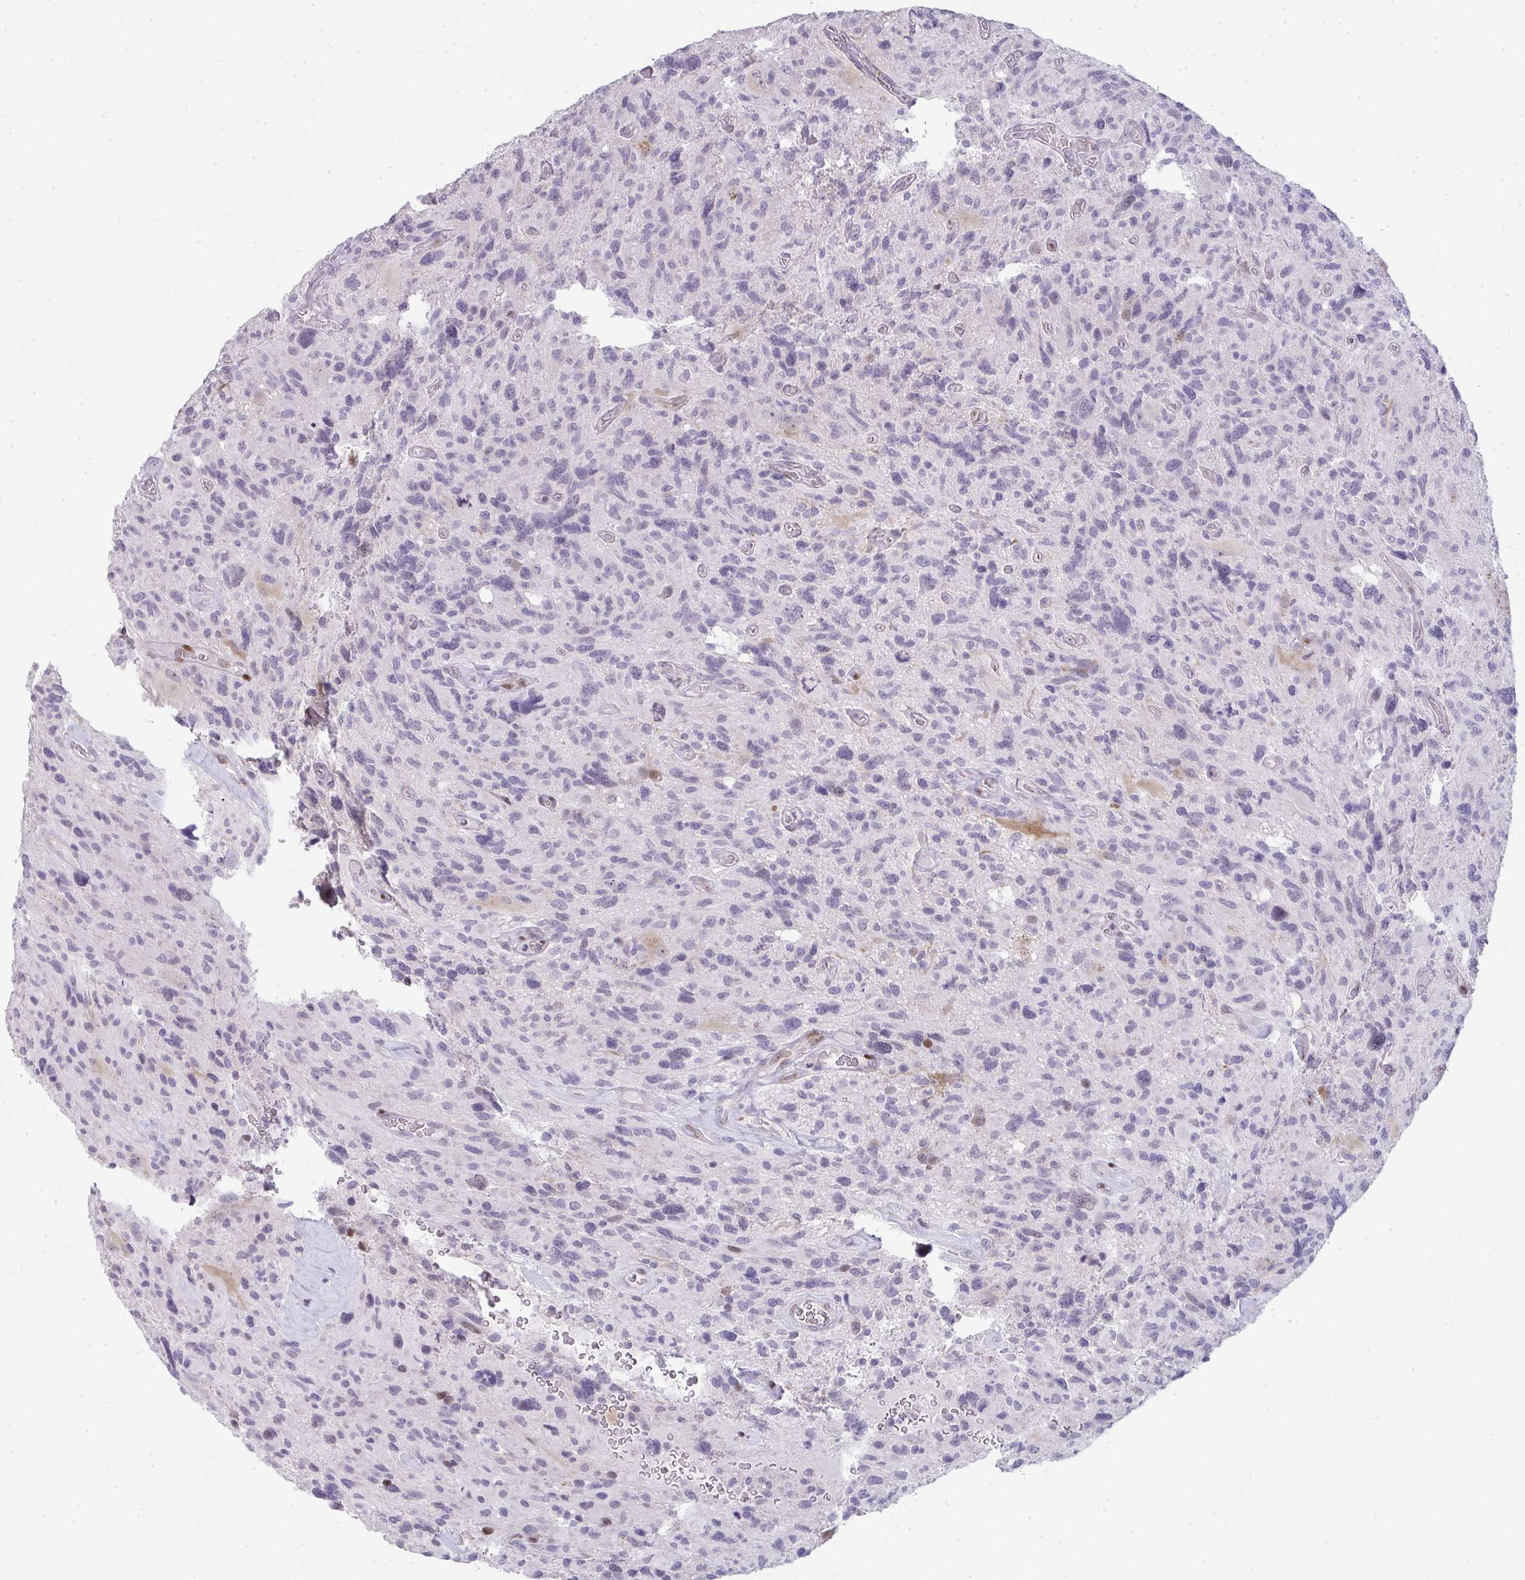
{"staining": {"intensity": "negative", "quantity": "none", "location": "none"}, "tissue": "glioma", "cell_type": "Tumor cells", "image_type": "cancer", "snomed": [{"axis": "morphology", "description": "Glioma, malignant, High grade"}, {"axis": "topography", "description": "Brain"}], "caption": "Immunohistochemistry (IHC) histopathology image of glioma stained for a protein (brown), which displays no positivity in tumor cells.", "gene": "GALNT16", "patient": {"sex": "male", "age": 49}}